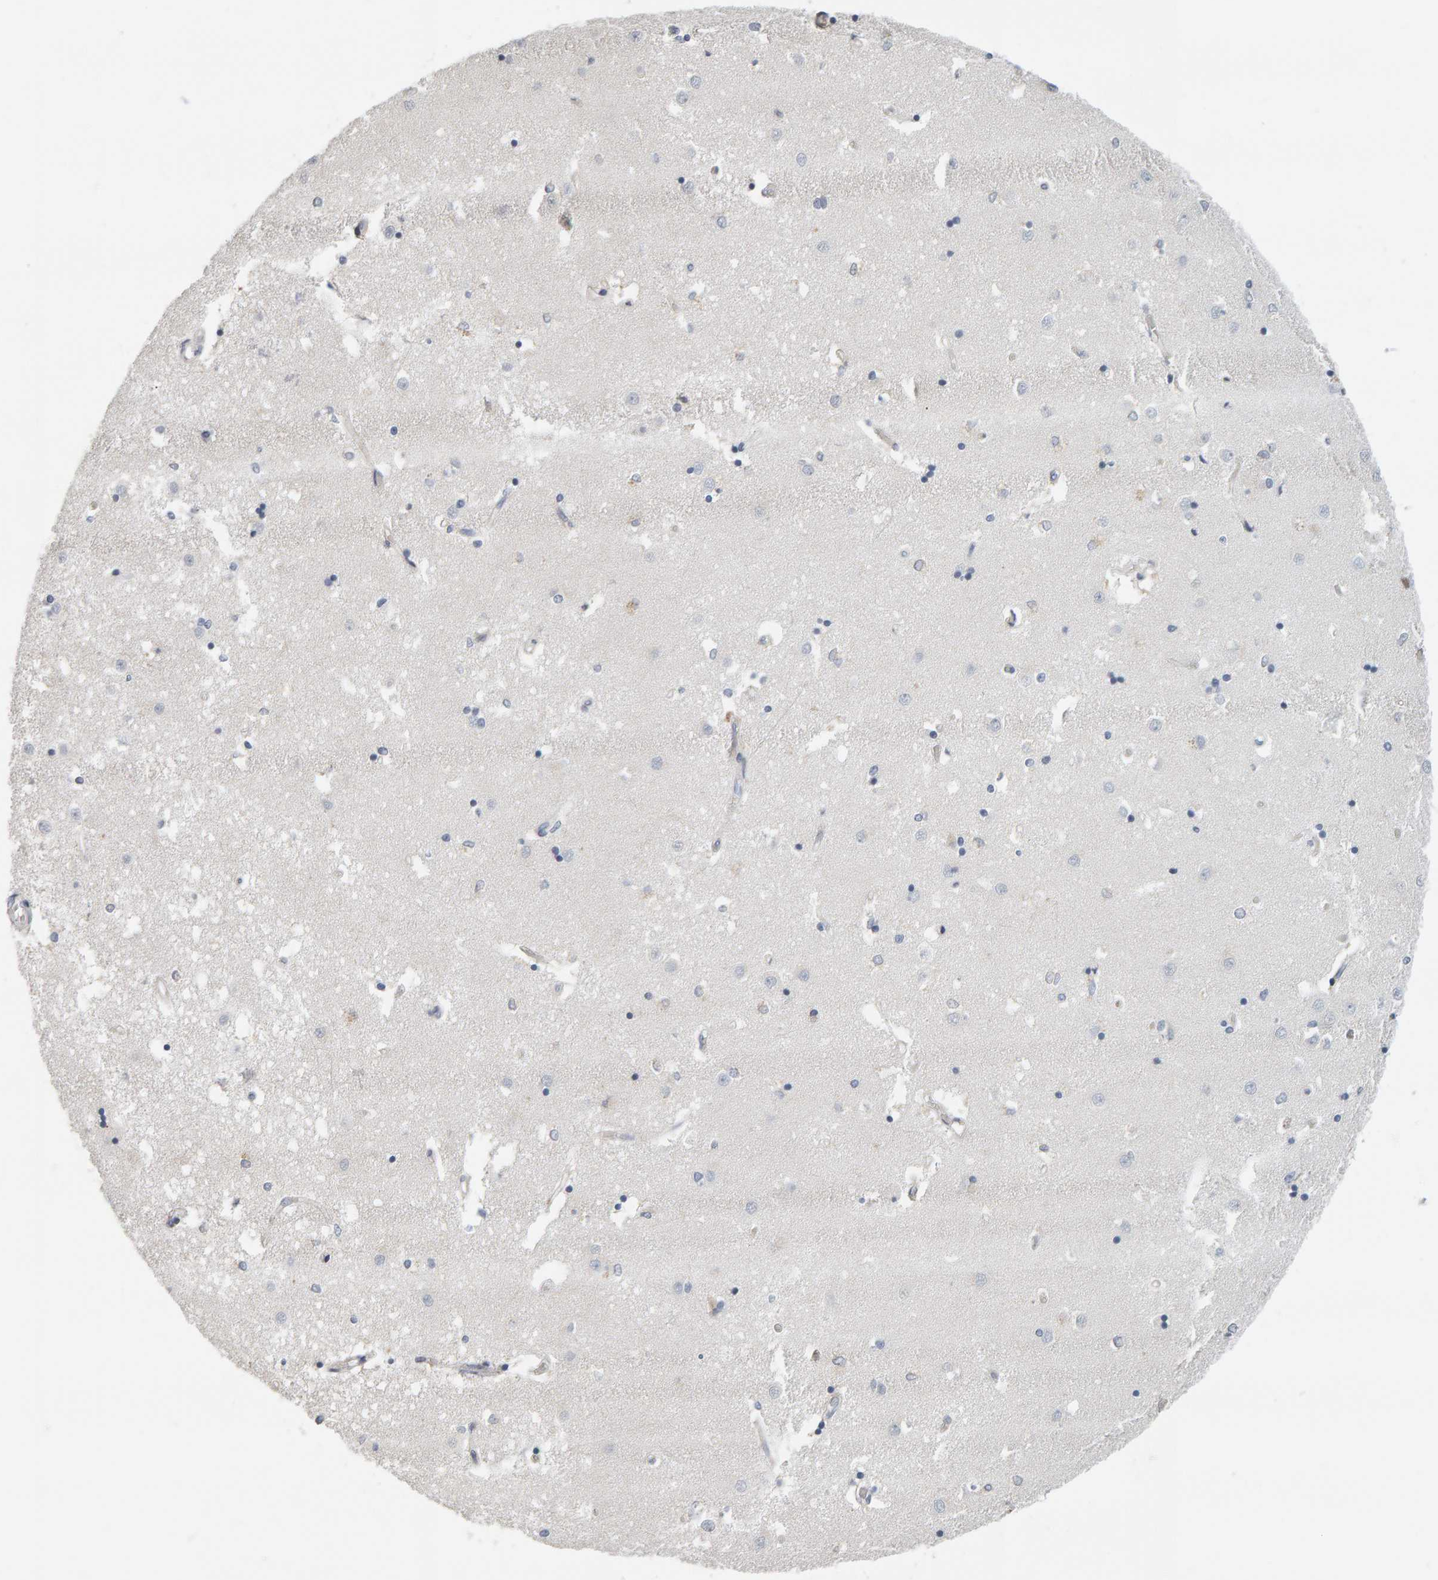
{"staining": {"intensity": "weak", "quantity": "<25%", "location": "cytoplasmic/membranous"}, "tissue": "caudate", "cell_type": "Glial cells", "image_type": "normal", "snomed": [{"axis": "morphology", "description": "Normal tissue, NOS"}, {"axis": "topography", "description": "Lateral ventricle wall"}], "caption": "This is an IHC photomicrograph of unremarkable human caudate. There is no expression in glial cells.", "gene": "ADHFE1", "patient": {"sex": "male", "age": 45}}